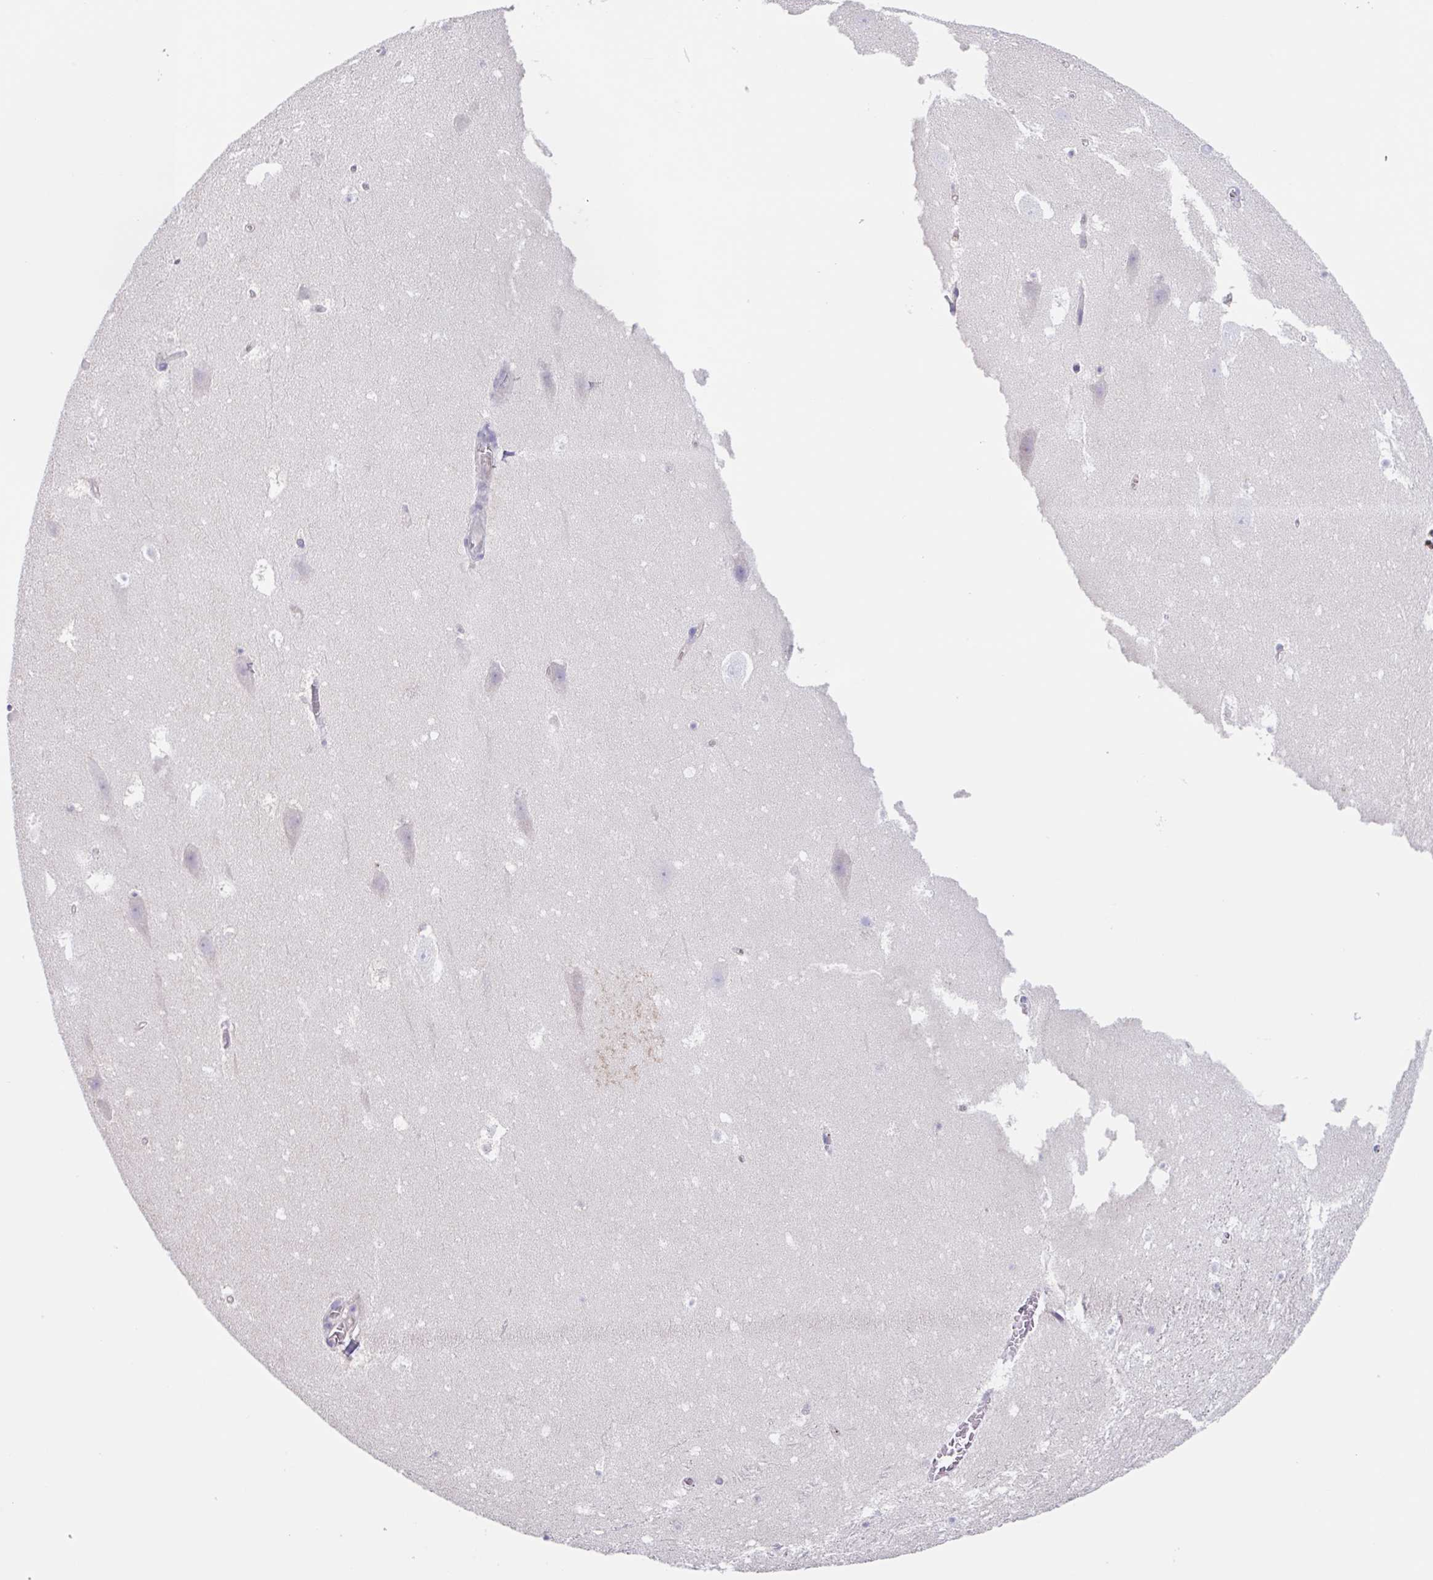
{"staining": {"intensity": "negative", "quantity": "none", "location": "none"}, "tissue": "hippocampus", "cell_type": "Glial cells", "image_type": "normal", "snomed": [{"axis": "morphology", "description": "Normal tissue, NOS"}, {"axis": "topography", "description": "Hippocampus"}], "caption": "Immunohistochemical staining of benign hippocampus reveals no significant staining in glial cells.", "gene": "EHD4", "patient": {"sex": "female", "age": 42}}